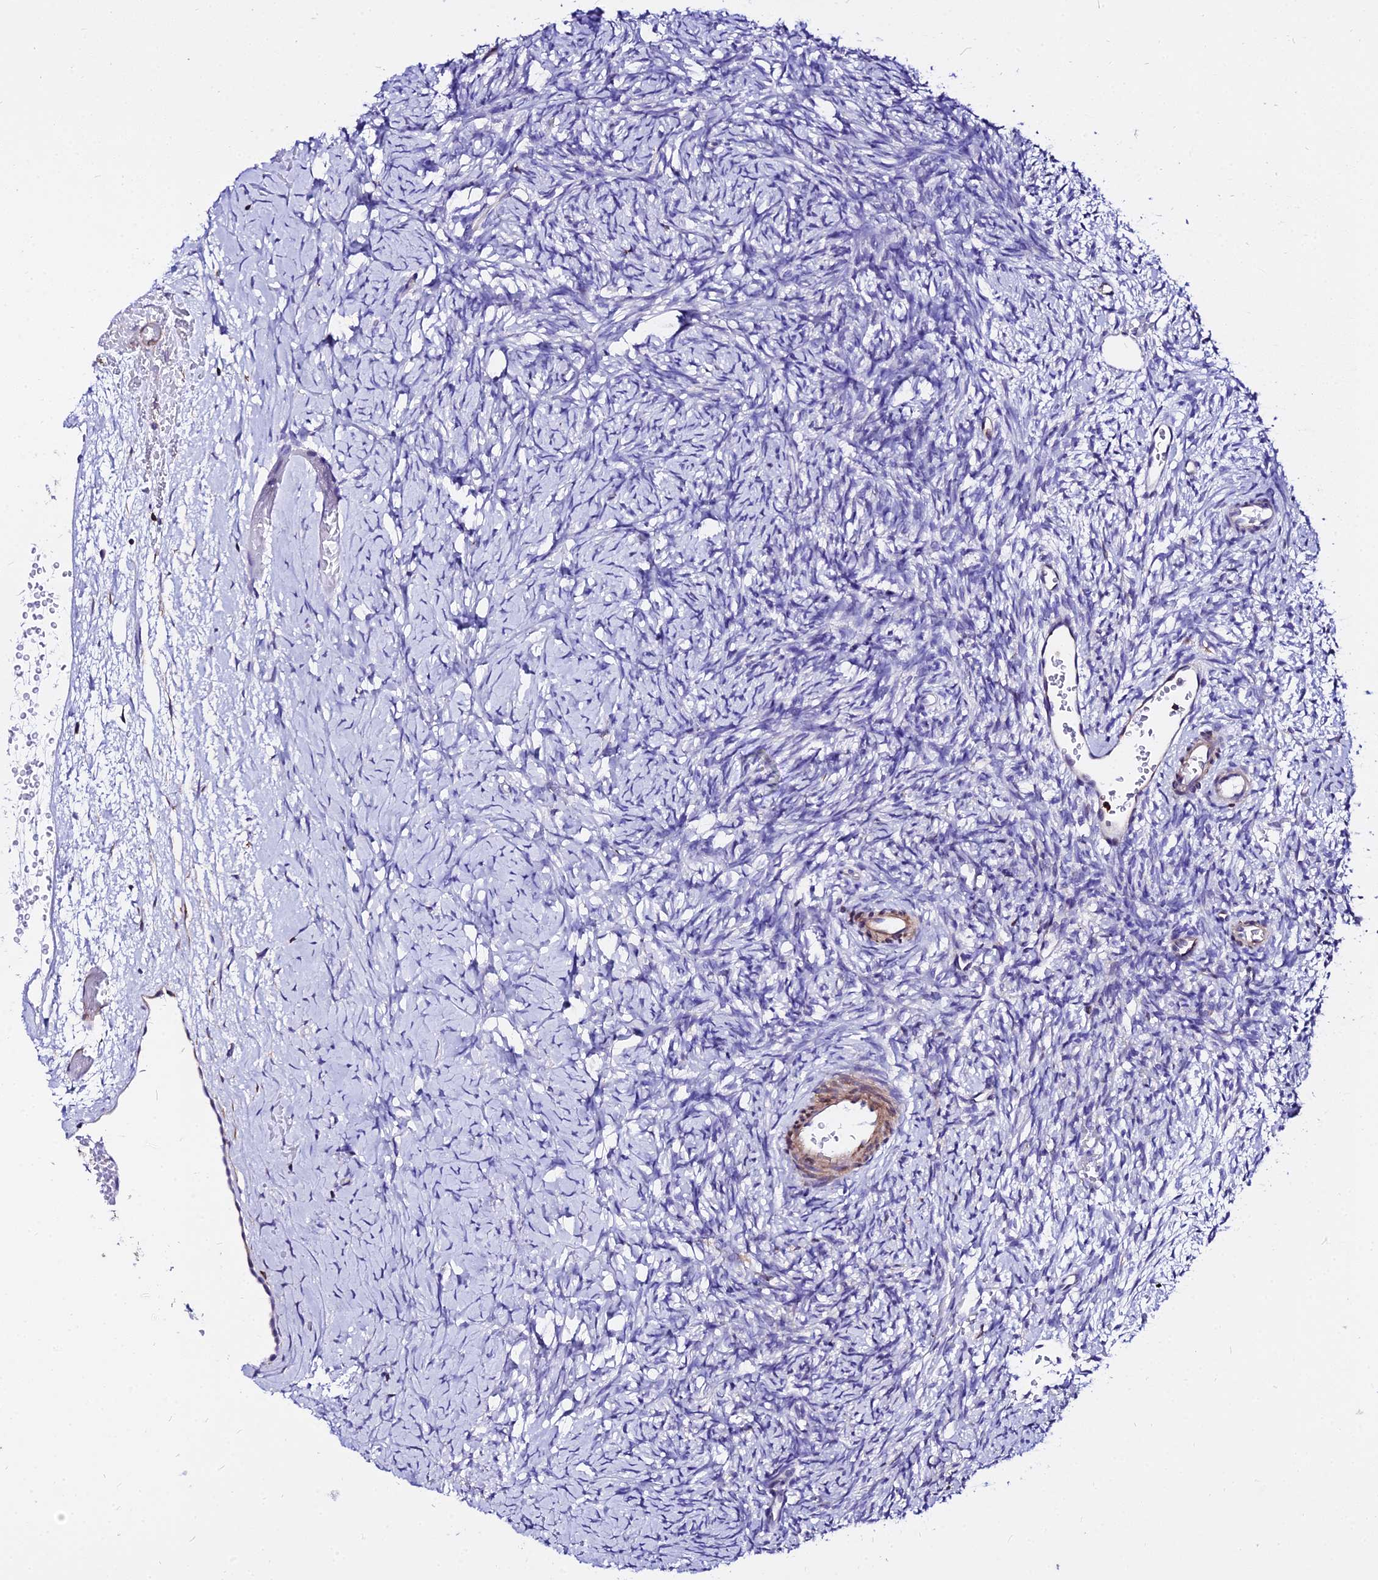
{"staining": {"intensity": "negative", "quantity": "none", "location": "none"}, "tissue": "ovary", "cell_type": "Follicle cells", "image_type": "normal", "snomed": [{"axis": "morphology", "description": "Normal tissue, NOS"}, {"axis": "topography", "description": "Ovary"}], "caption": "This image is of benign ovary stained with immunohistochemistry to label a protein in brown with the nuclei are counter-stained blue. There is no expression in follicle cells.", "gene": "CSRP1", "patient": {"sex": "female", "age": 39}}